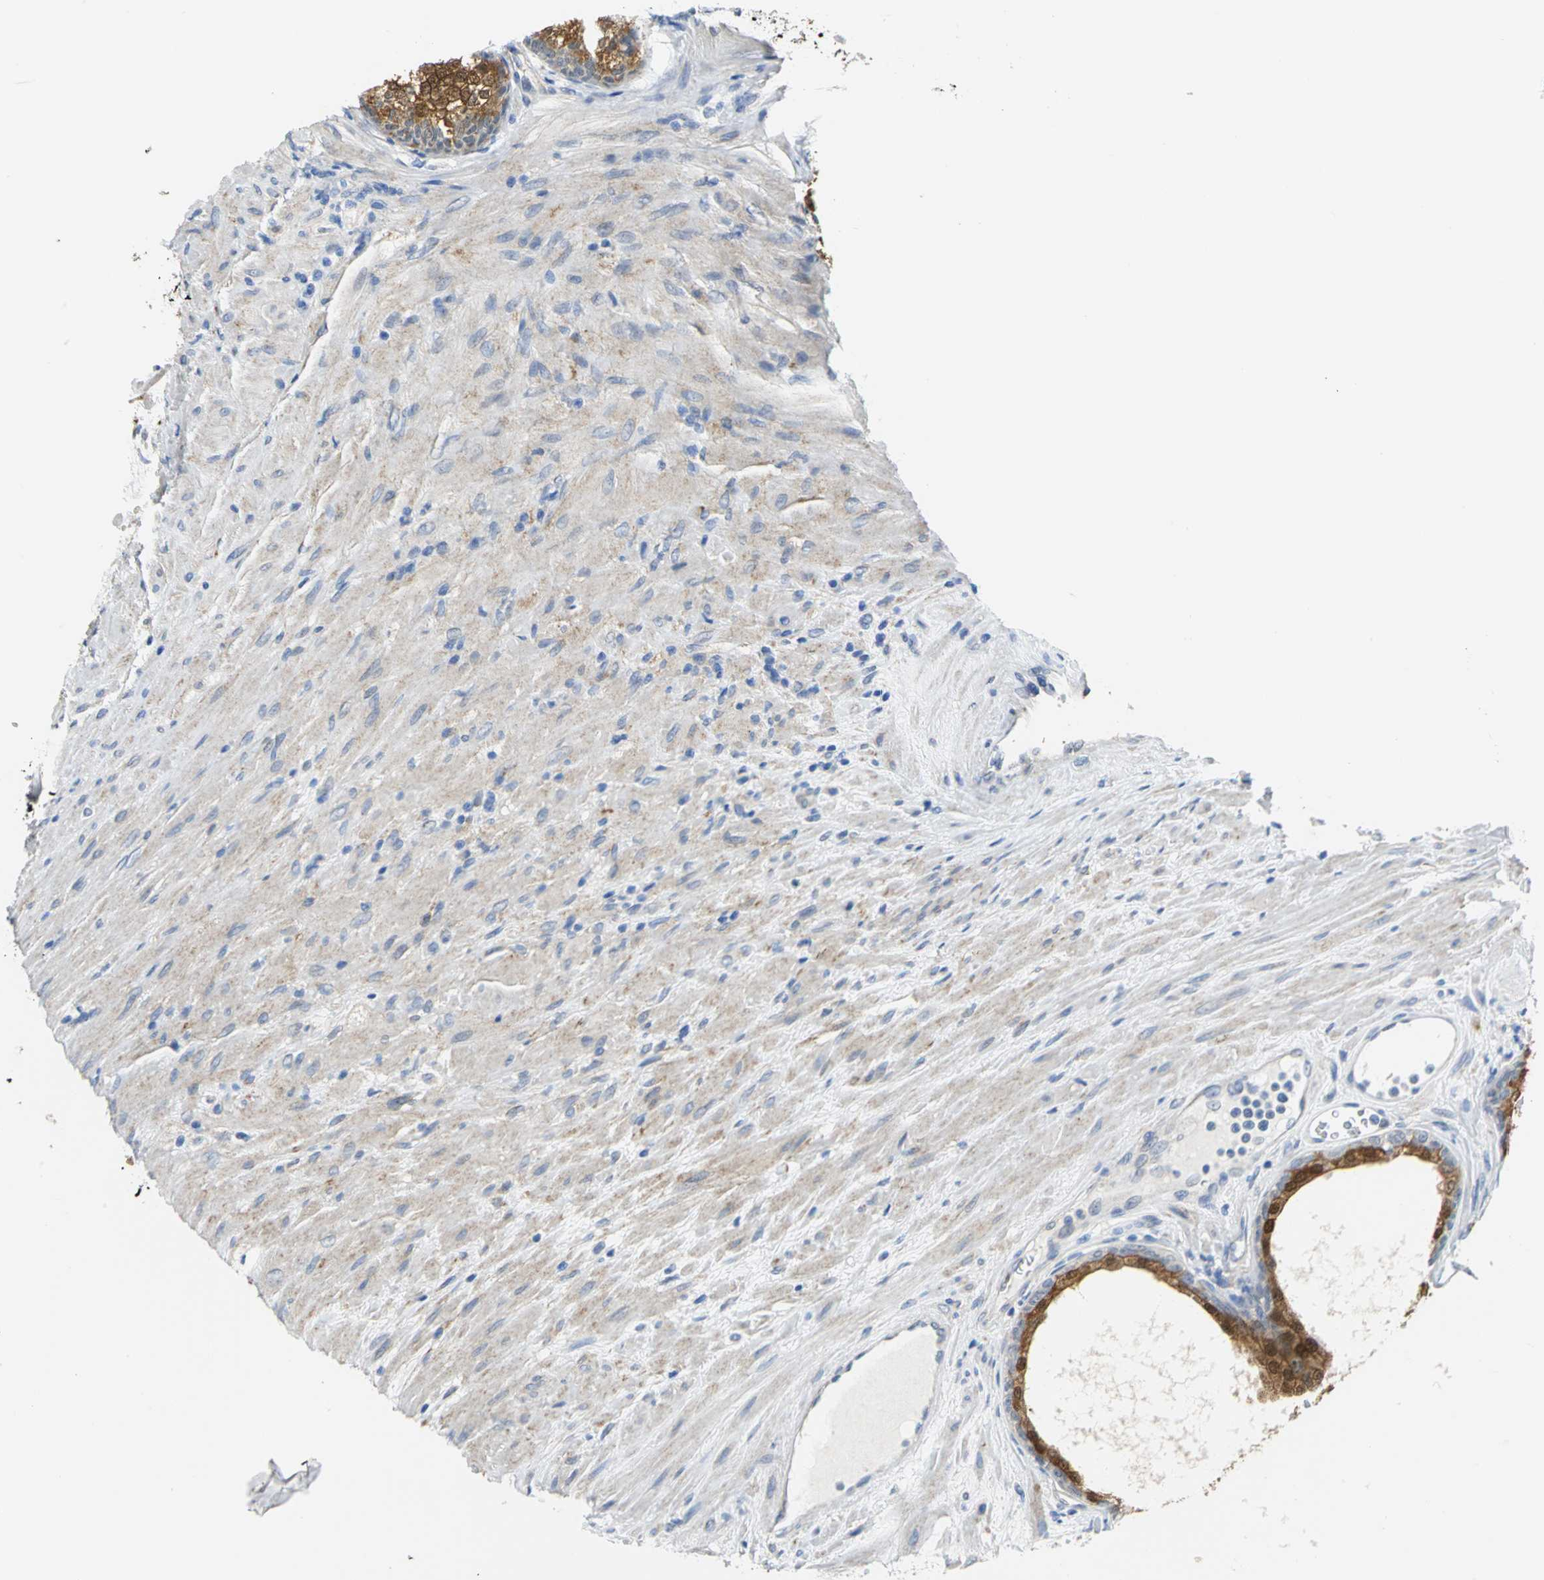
{"staining": {"intensity": "strong", "quantity": ">75%", "location": "cytoplasmic/membranous"}, "tissue": "prostate", "cell_type": "Glandular cells", "image_type": "normal", "snomed": [{"axis": "morphology", "description": "Normal tissue, NOS"}, {"axis": "topography", "description": "Prostate"}], "caption": "Immunohistochemical staining of benign human prostate exhibits >75% levels of strong cytoplasmic/membranous protein expression in approximately >75% of glandular cells.", "gene": "PGM3", "patient": {"sex": "male", "age": 76}}